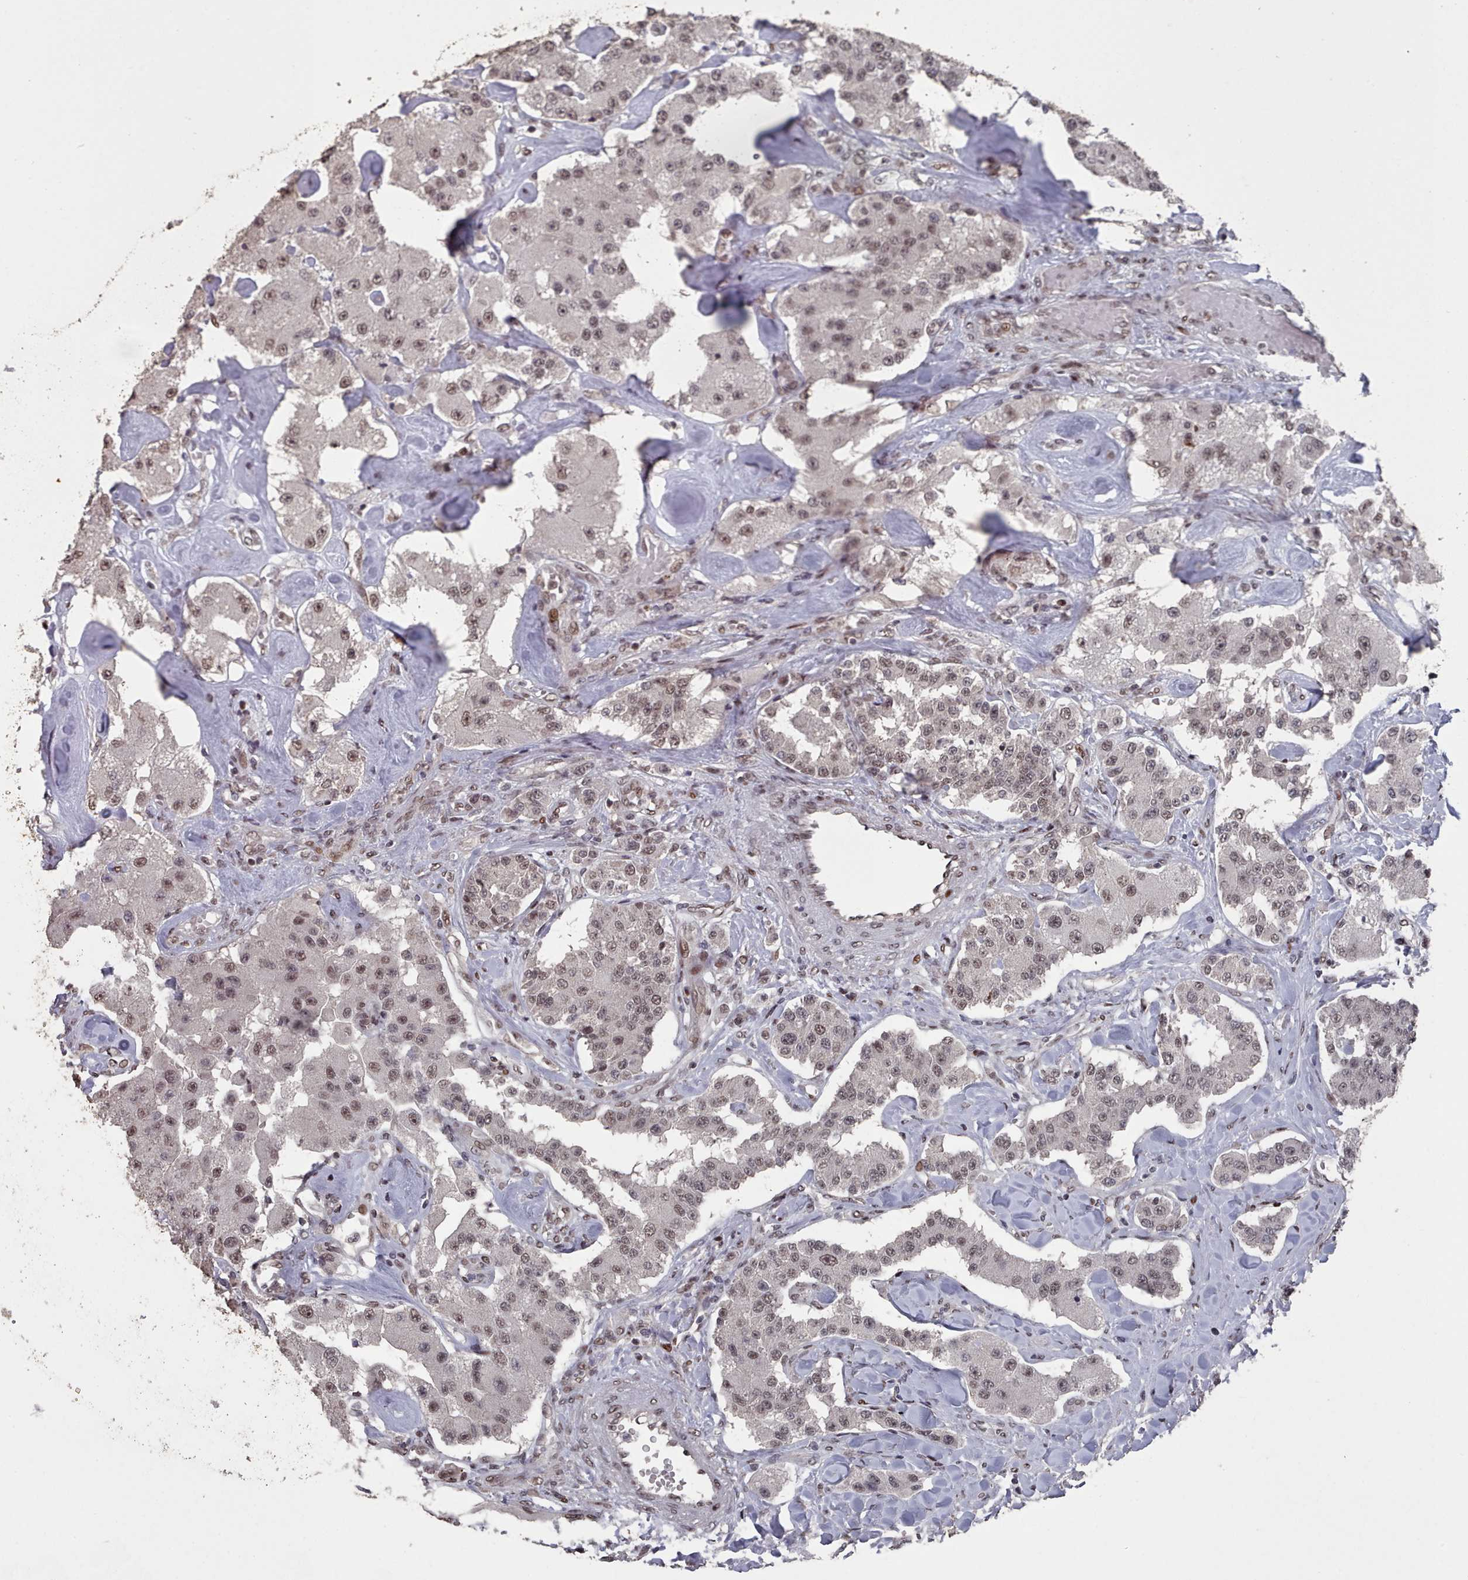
{"staining": {"intensity": "moderate", "quantity": ">75%", "location": "nuclear"}, "tissue": "carcinoid", "cell_type": "Tumor cells", "image_type": "cancer", "snomed": [{"axis": "morphology", "description": "Carcinoid, malignant, NOS"}, {"axis": "topography", "description": "Pancreas"}], "caption": "Brown immunohistochemical staining in human malignant carcinoid shows moderate nuclear expression in approximately >75% of tumor cells.", "gene": "PNRC2", "patient": {"sex": "male", "age": 41}}